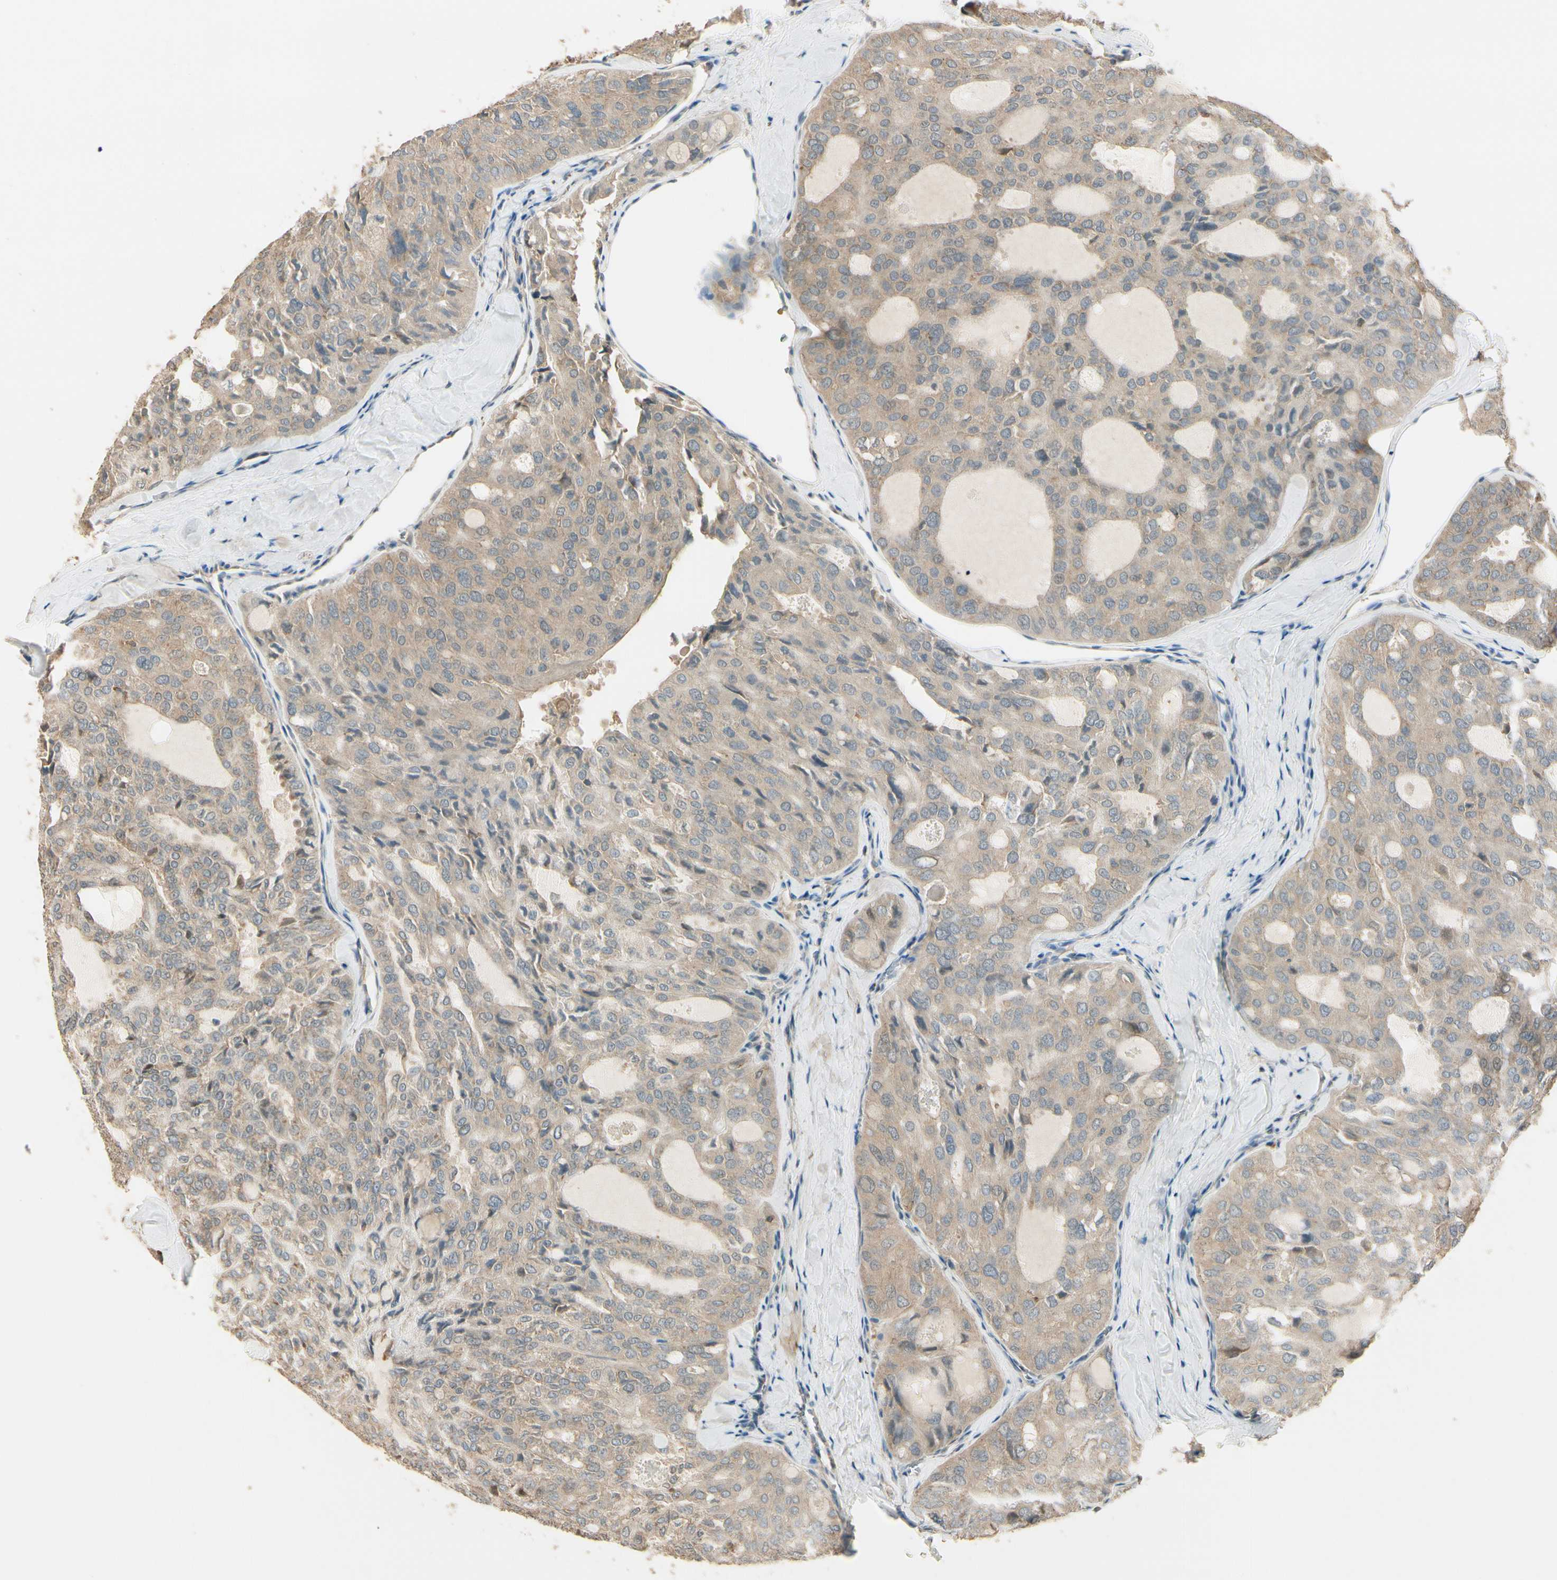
{"staining": {"intensity": "weak", "quantity": ">75%", "location": "cytoplasmic/membranous"}, "tissue": "thyroid cancer", "cell_type": "Tumor cells", "image_type": "cancer", "snomed": [{"axis": "morphology", "description": "Follicular adenoma carcinoma, NOS"}, {"axis": "topography", "description": "Thyroid gland"}], "caption": "The micrograph demonstrates a brown stain indicating the presence of a protein in the cytoplasmic/membranous of tumor cells in thyroid cancer (follicular adenoma carcinoma).", "gene": "PLXNA1", "patient": {"sex": "male", "age": 75}}